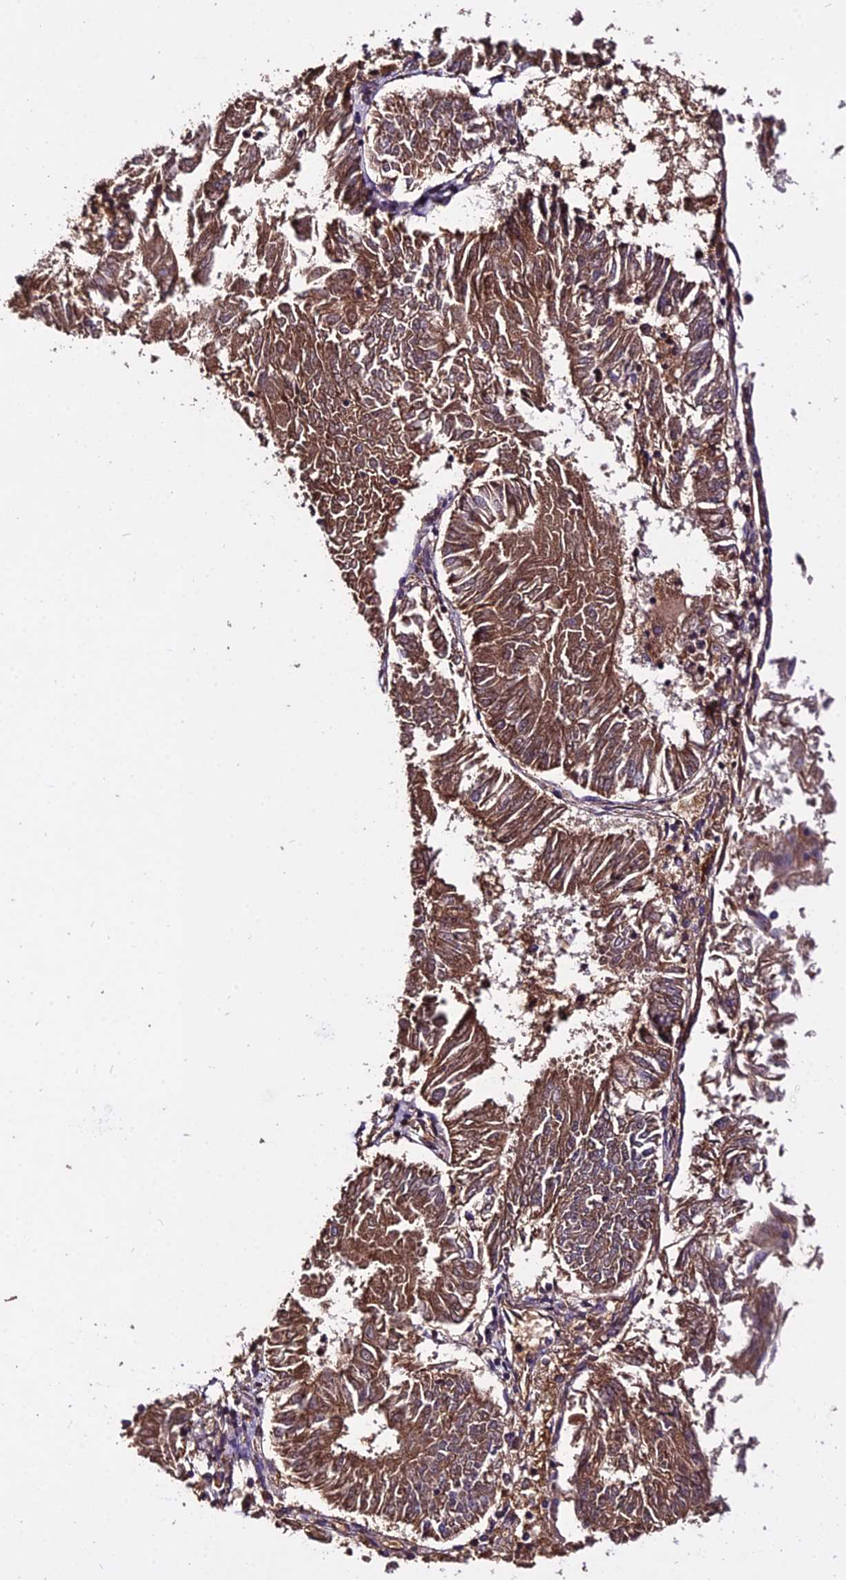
{"staining": {"intensity": "moderate", "quantity": ">75%", "location": "cytoplasmic/membranous"}, "tissue": "endometrial cancer", "cell_type": "Tumor cells", "image_type": "cancer", "snomed": [{"axis": "morphology", "description": "Adenocarcinoma, NOS"}, {"axis": "topography", "description": "Endometrium"}], "caption": "Immunohistochemical staining of endometrial adenocarcinoma reveals medium levels of moderate cytoplasmic/membranous protein staining in about >75% of tumor cells.", "gene": "KCTD16", "patient": {"sex": "female", "age": 58}}